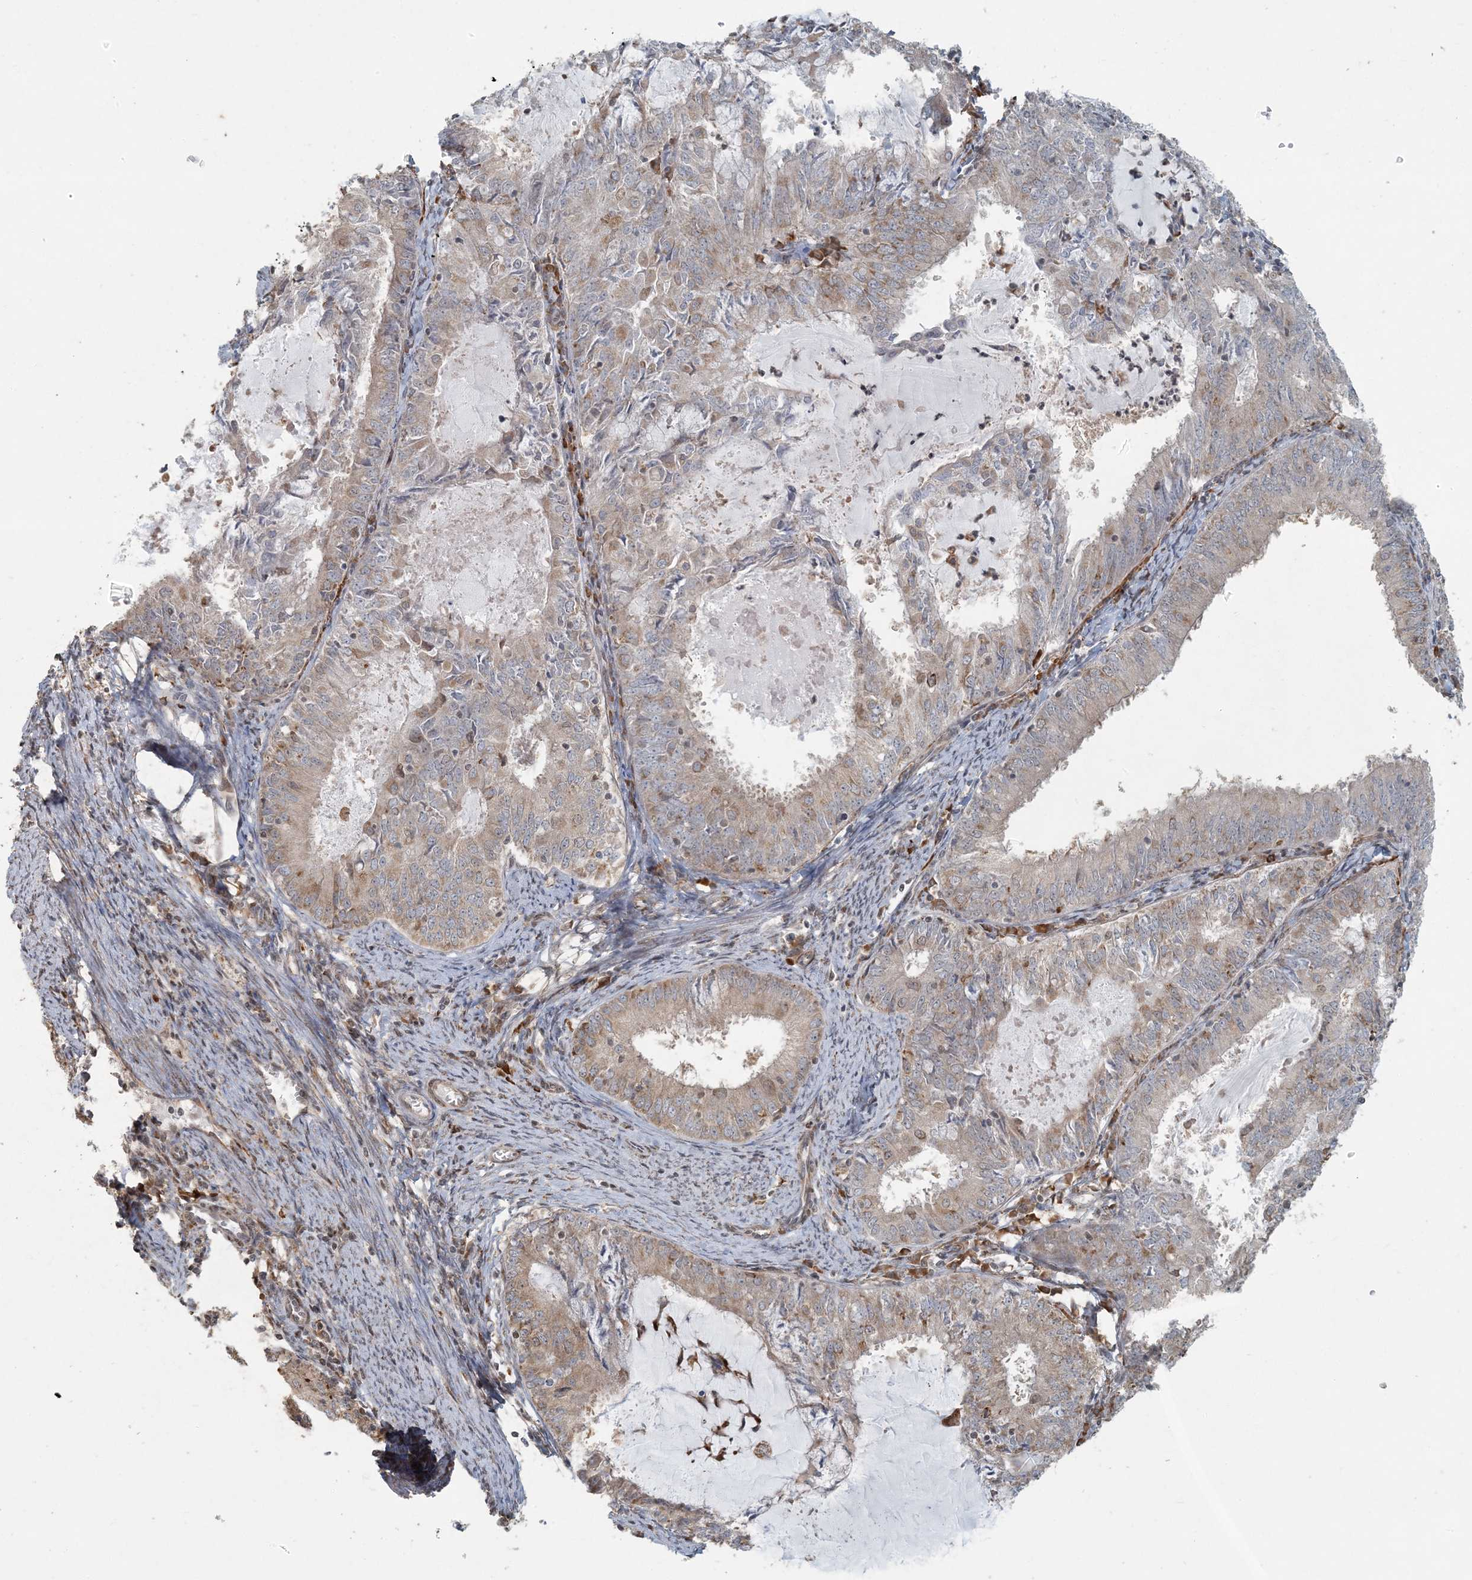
{"staining": {"intensity": "weak", "quantity": "25%-75%", "location": "cytoplasmic/membranous"}, "tissue": "endometrial cancer", "cell_type": "Tumor cells", "image_type": "cancer", "snomed": [{"axis": "morphology", "description": "Adenocarcinoma, NOS"}, {"axis": "topography", "description": "Endometrium"}], "caption": "Adenocarcinoma (endometrial) stained with immunohistochemistry (IHC) demonstrates weak cytoplasmic/membranous positivity in approximately 25%-75% of tumor cells.", "gene": "AK9", "patient": {"sex": "female", "age": 57}}